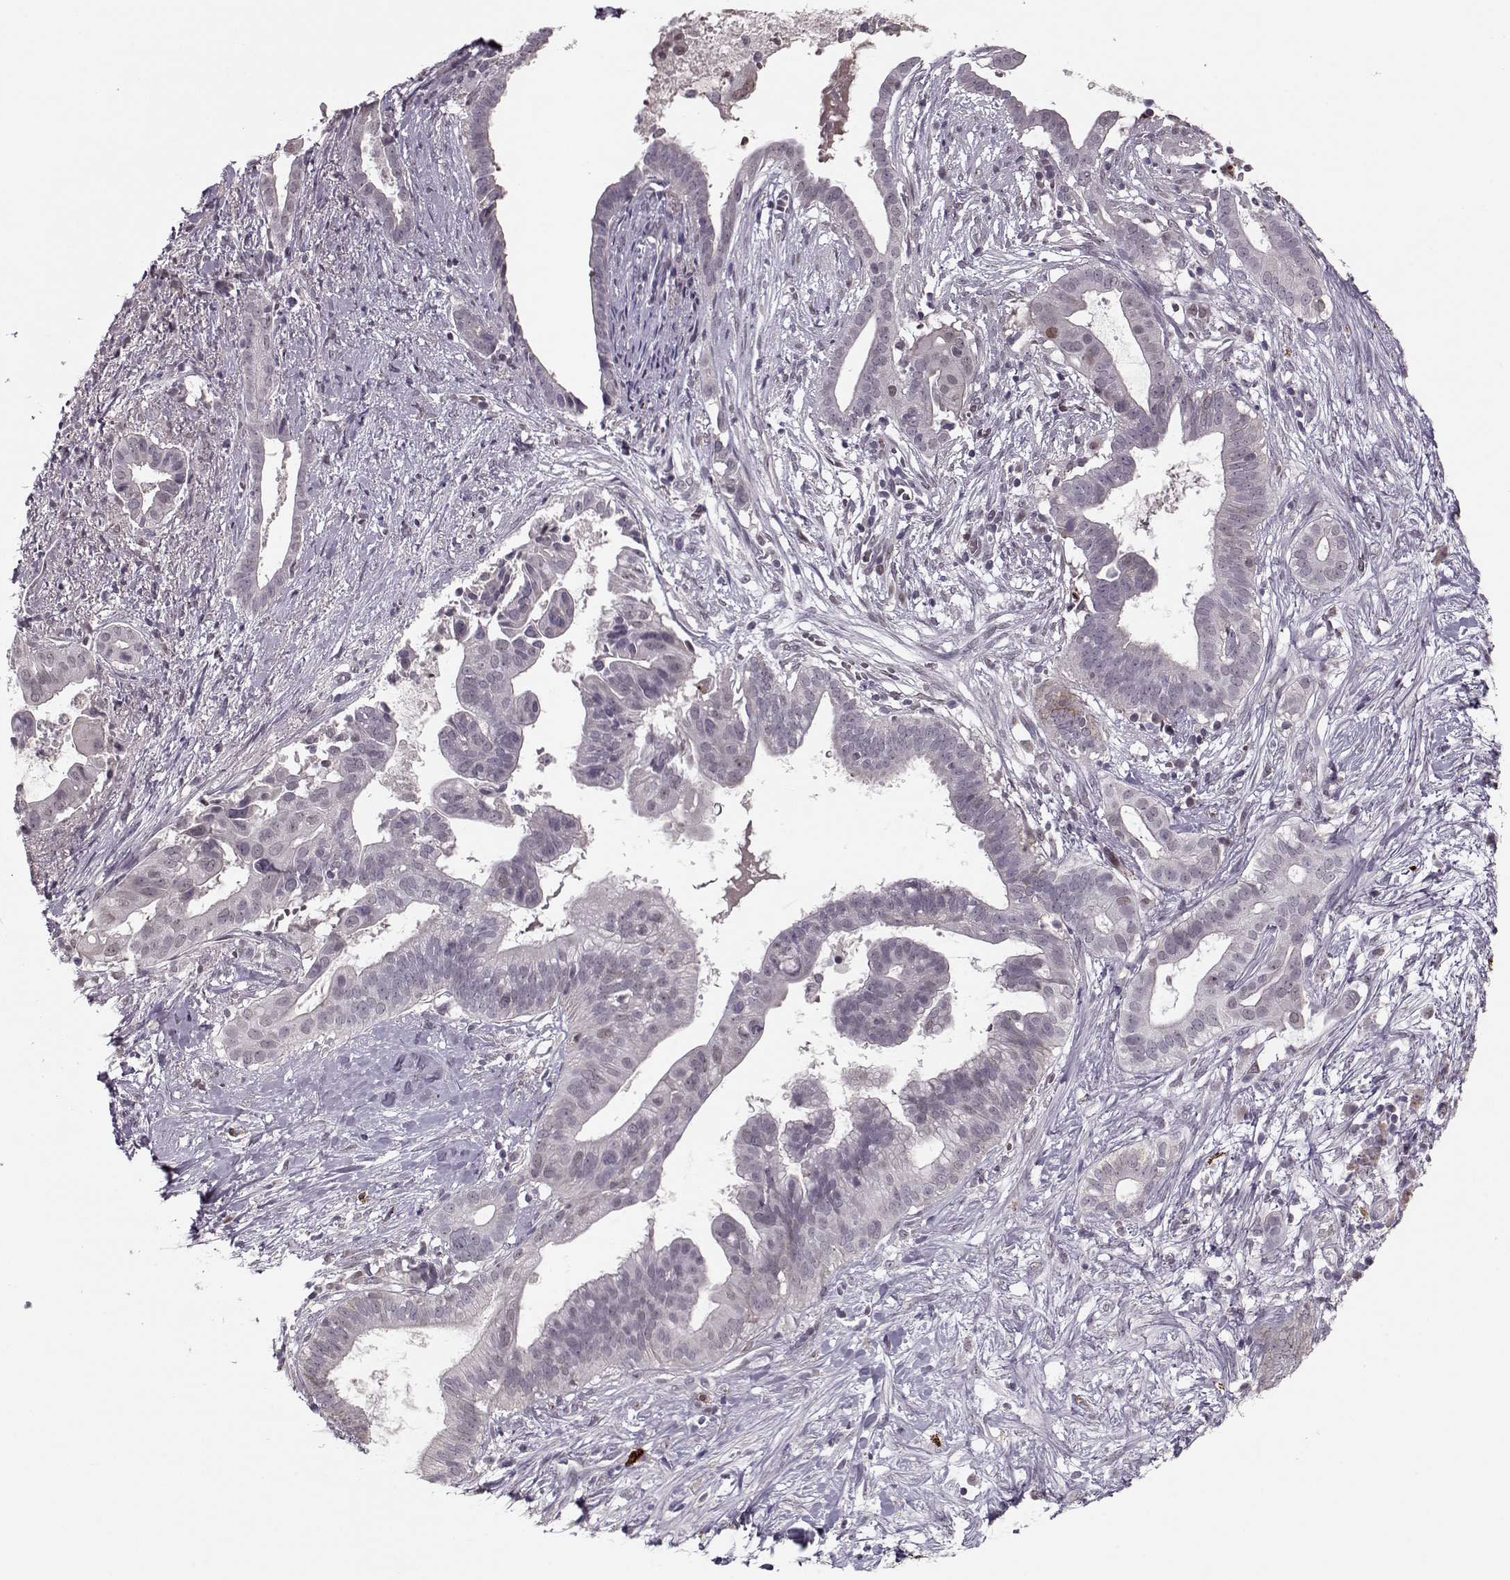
{"staining": {"intensity": "negative", "quantity": "none", "location": "none"}, "tissue": "pancreatic cancer", "cell_type": "Tumor cells", "image_type": "cancer", "snomed": [{"axis": "morphology", "description": "Adenocarcinoma, NOS"}, {"axis": "topography", "description": "Pancreas"}], "caption": "Photomicrograph shows no protein staining in tumor cells of pancreatic cancer tissue. The staining was performed using DAB to visualize the protein expression in brown, while the nuclei were stained in blue with hematoxylin (Magnification: 20x).", "gene": "DNAI3", "patient": {"sex": "male", "age": 61}}